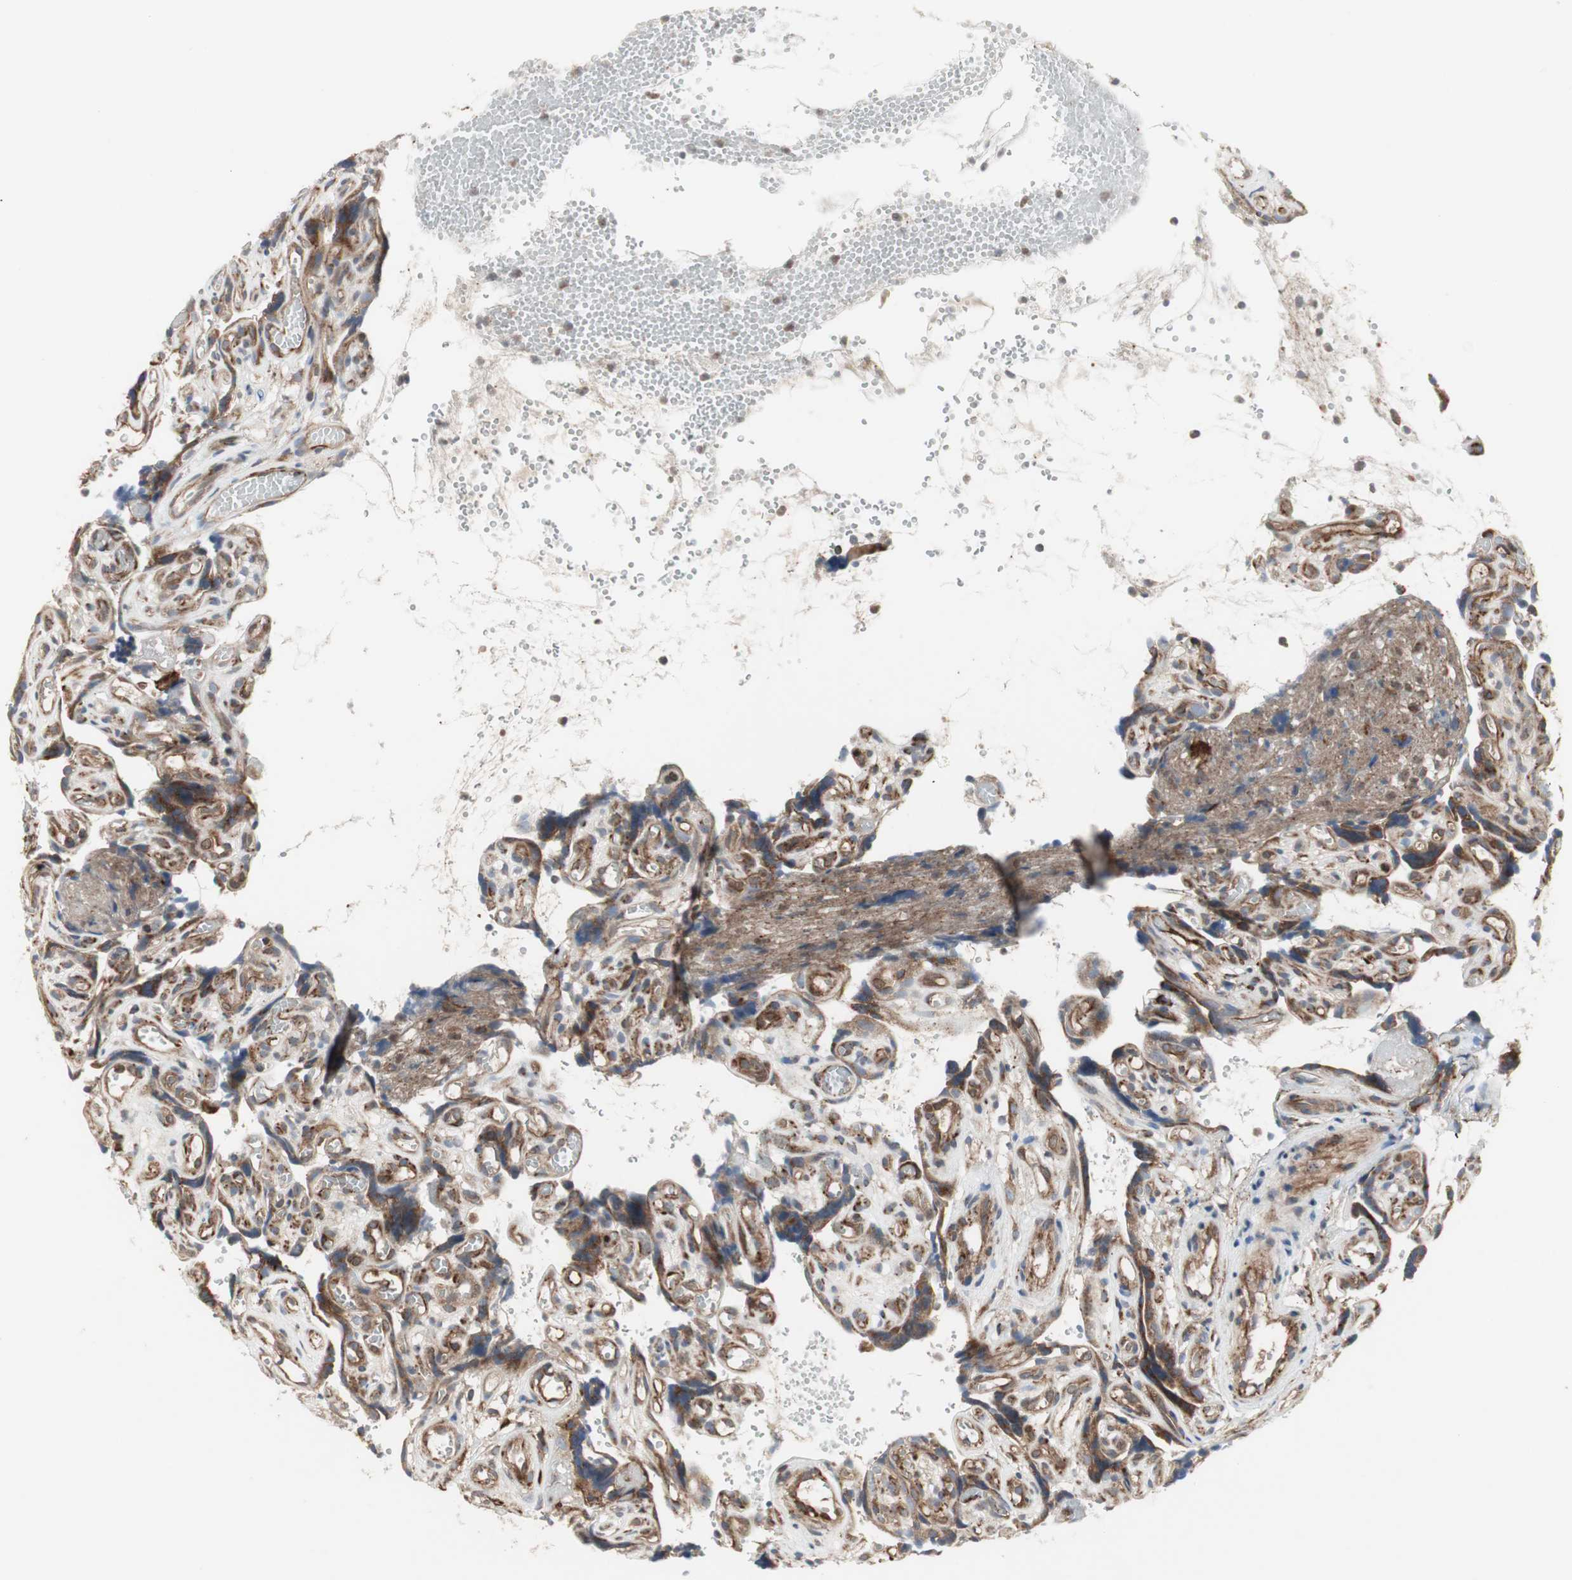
{"staining": {"intensity": "strong", "quantity": ">75%", "location": "cytoplasmic/membranous"}, "tissue": "placenta", "cell_type": "Decidual cells", "image_type": "normal", "snomed": [{"axis": "morphology", "description": "Normal tissue, NOS"}, {"axis": "topography", "description": "Placenta"}], "caption": "Immunohistochemical staining of benign placenta displays >75% levels of strong cytoplasmic/membranous protein positivity in approximately >75% of decidual cells.", "gene": "H6PD", "patient": {"sex": "female", "age": 30}}